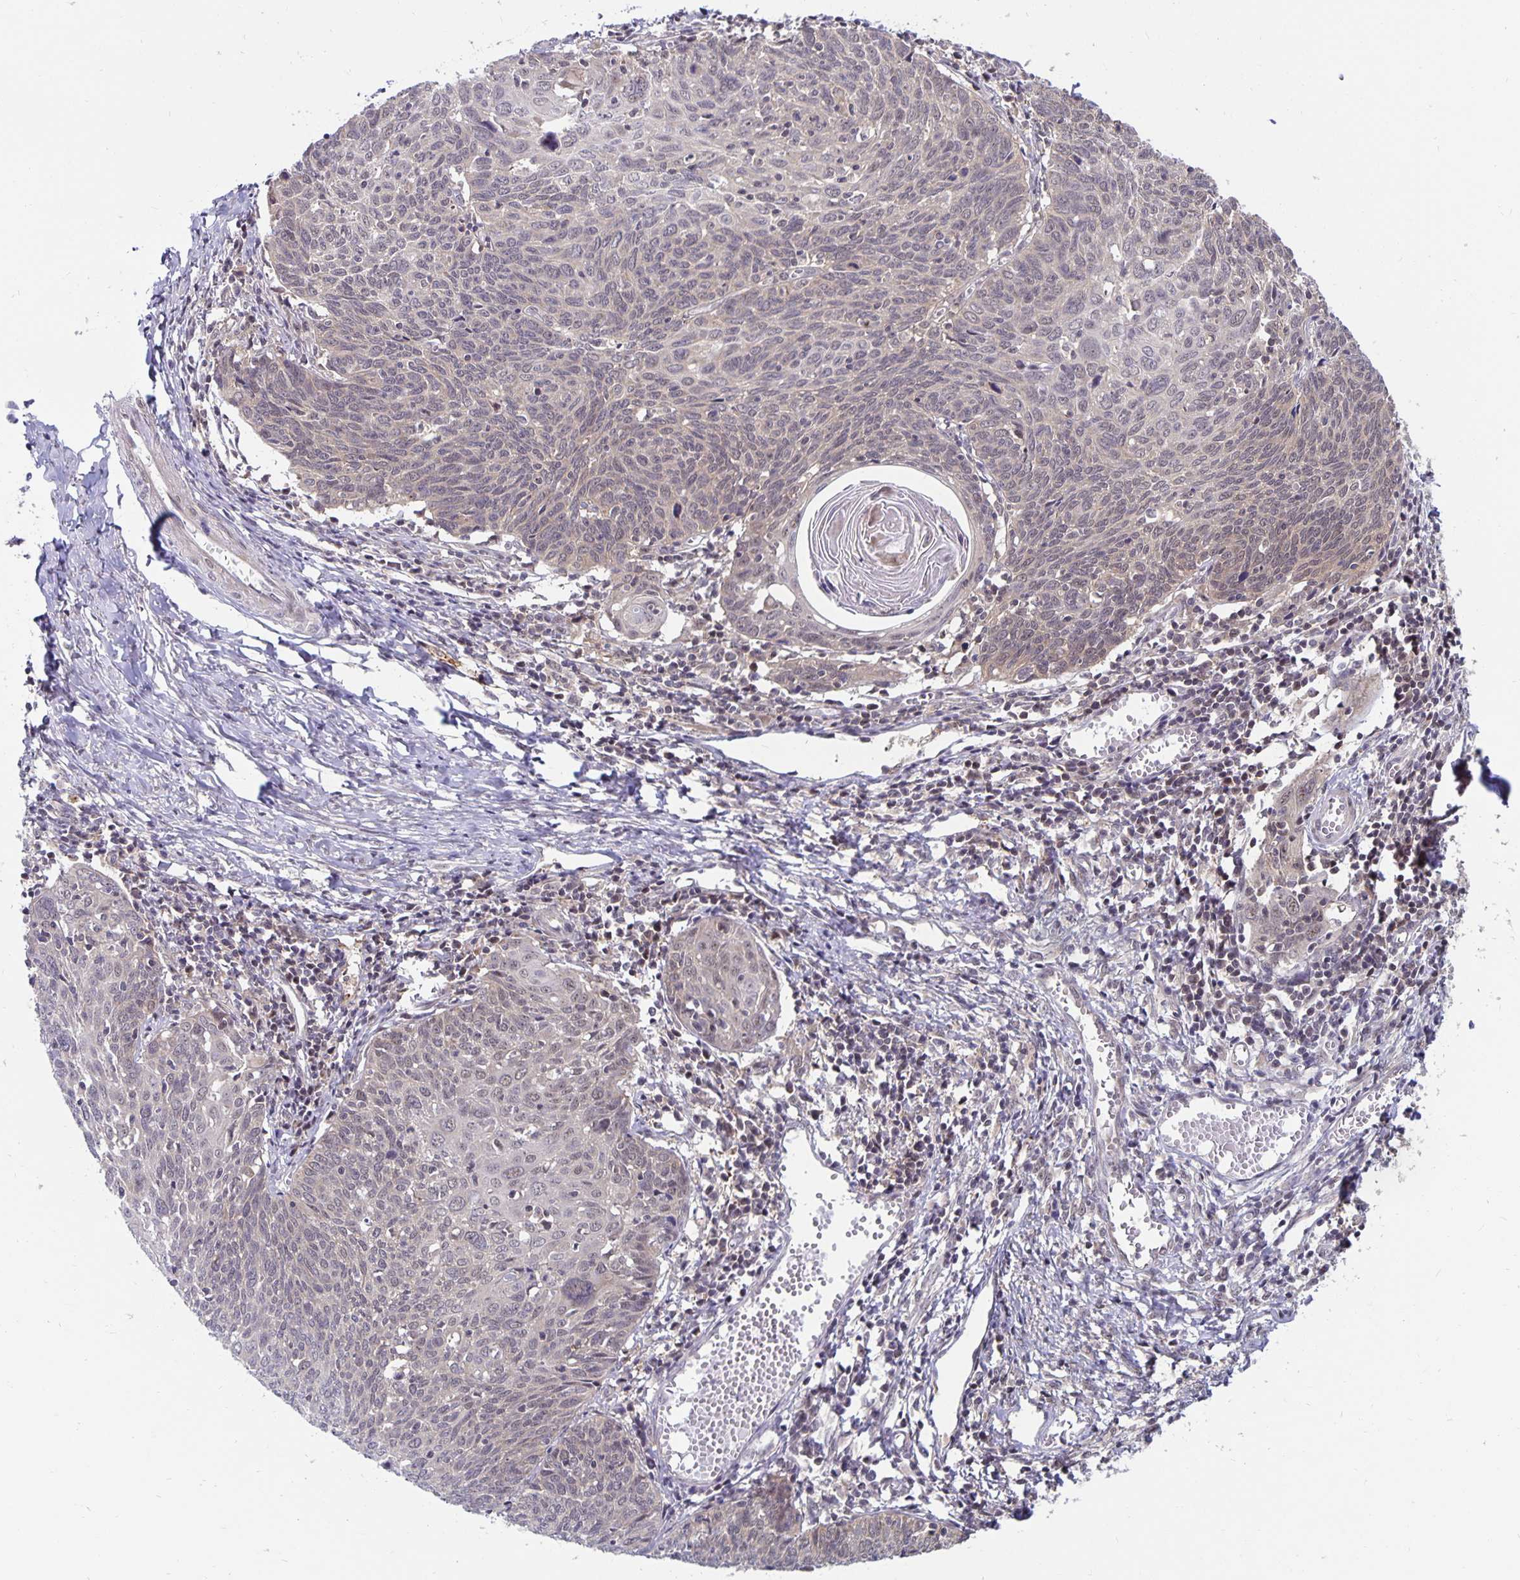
{"staining": {"intensity": "weak", "quantity": "<25%", "location": "nuclear"}, "tissue": "cervical cancer", "cell_type": "Tumor cells", "image_type": "cancer", "snomed": [{"axis": "morphology", "description": "Squamous cell carcinoma, NOS"}, {"axis": "topography", "description": "Cervix"}], "caption": "The histopathology image demonstrates no staining of tumor cells in cervical cancer.", "gene": "EXOC6B", "patient": {"sex": "female", "age": 39}}